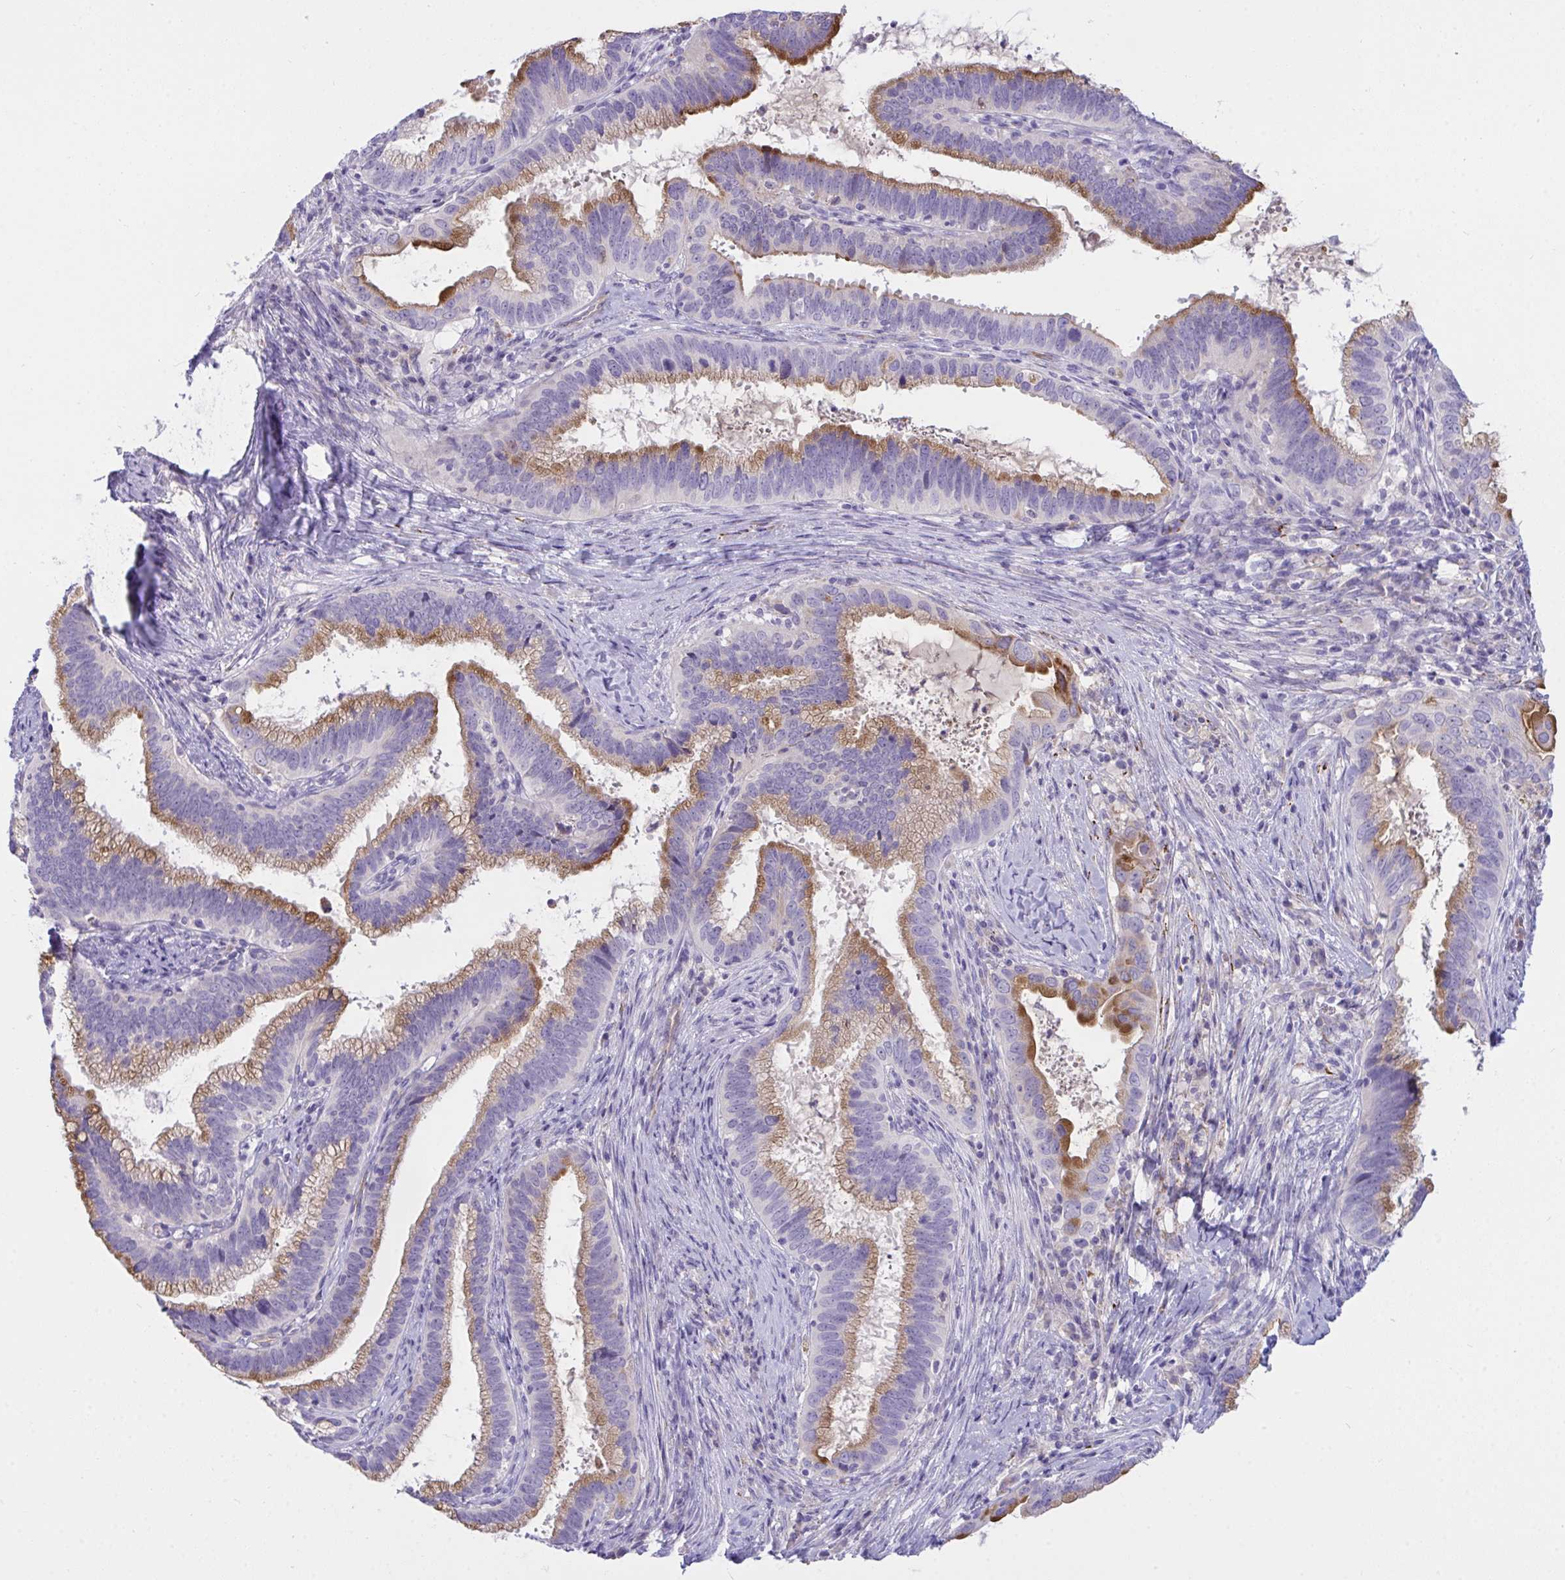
{"staining": {"intensity": "moderate", "quantity": ">75%", "location": "cytoplasmic/membranous"}, "tissue": "cervical cancer", "cell_type": "Tumor cells", "image_type": "cancer", "snomed": [{"axis": "morphology", "description": "Adenocarcinoma, NOS"}, {"axis": "topography", "description": "Cervix"}], "caption": "Cervical adenocarcinoma tissue displays moderate cytoplasmic/membranous staining in about >75% of tumor cells The protein of interest is stained brown, and the nuclei are stained in blue (DAB IHC with brightfield microscopy, high magnification).", "gene": "SEMA6B", "patient": {"sex": "female", "age": 56}}